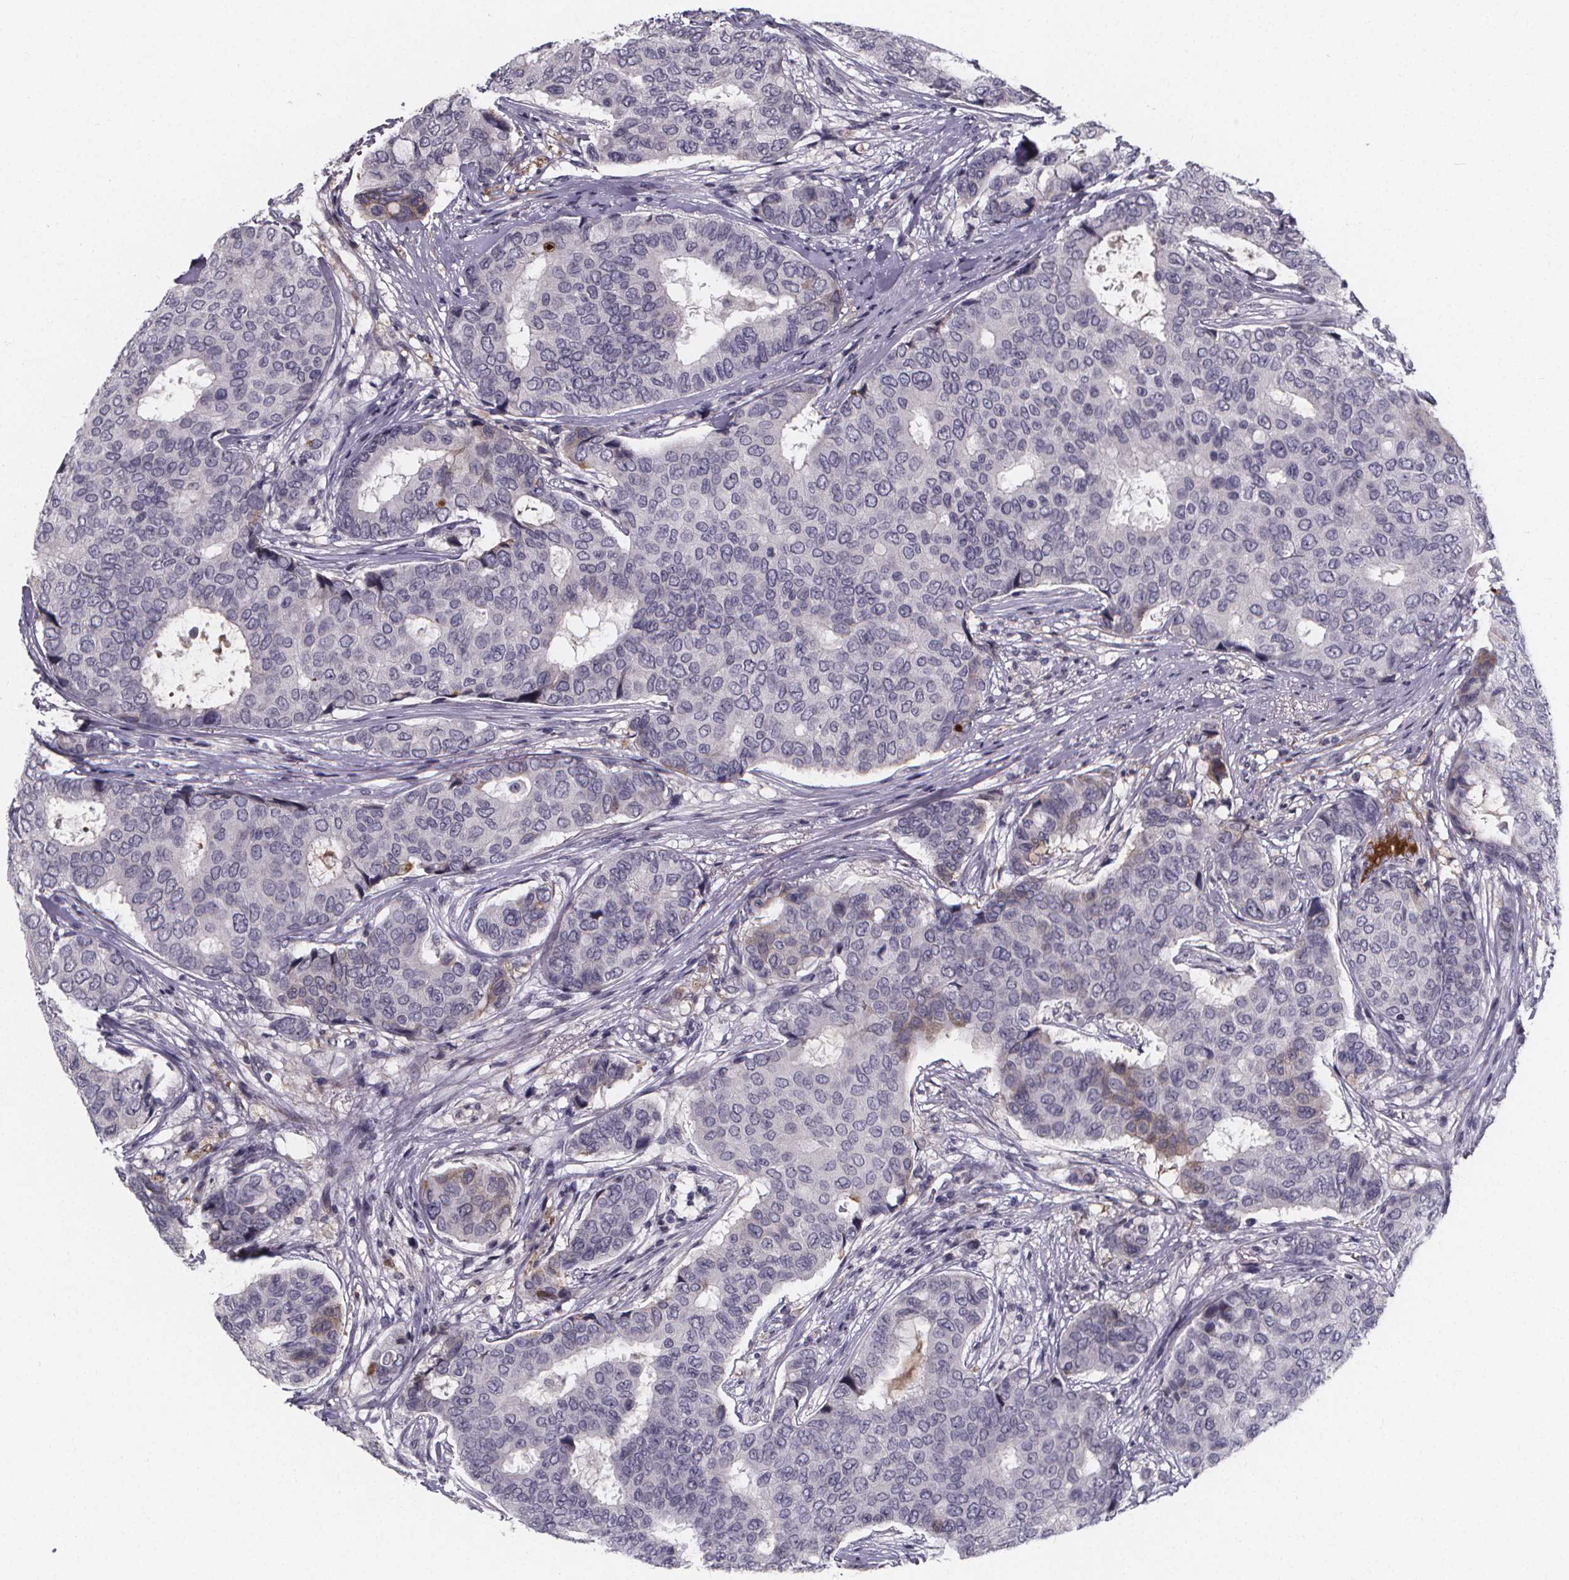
{"staining": {"intensity": "negative", "quantity": "none", "location": "none"}, "tissue": "breast cancer", "cell_type": "Tumor cells", "image_type": "cancer", "snomed": [{"axis": "morphology", "description": "Duct carcinoma"}, {"axis": "topography", "description": "Breast"}], "caption": "Breast infiltrating ductal carcinoma was stained to show a protein in brown. There is no significant positivity in tumor cells. Nuclei are stained in blue.", "gene": "AGT", "patient": {"sex": "female", "age": 75}}